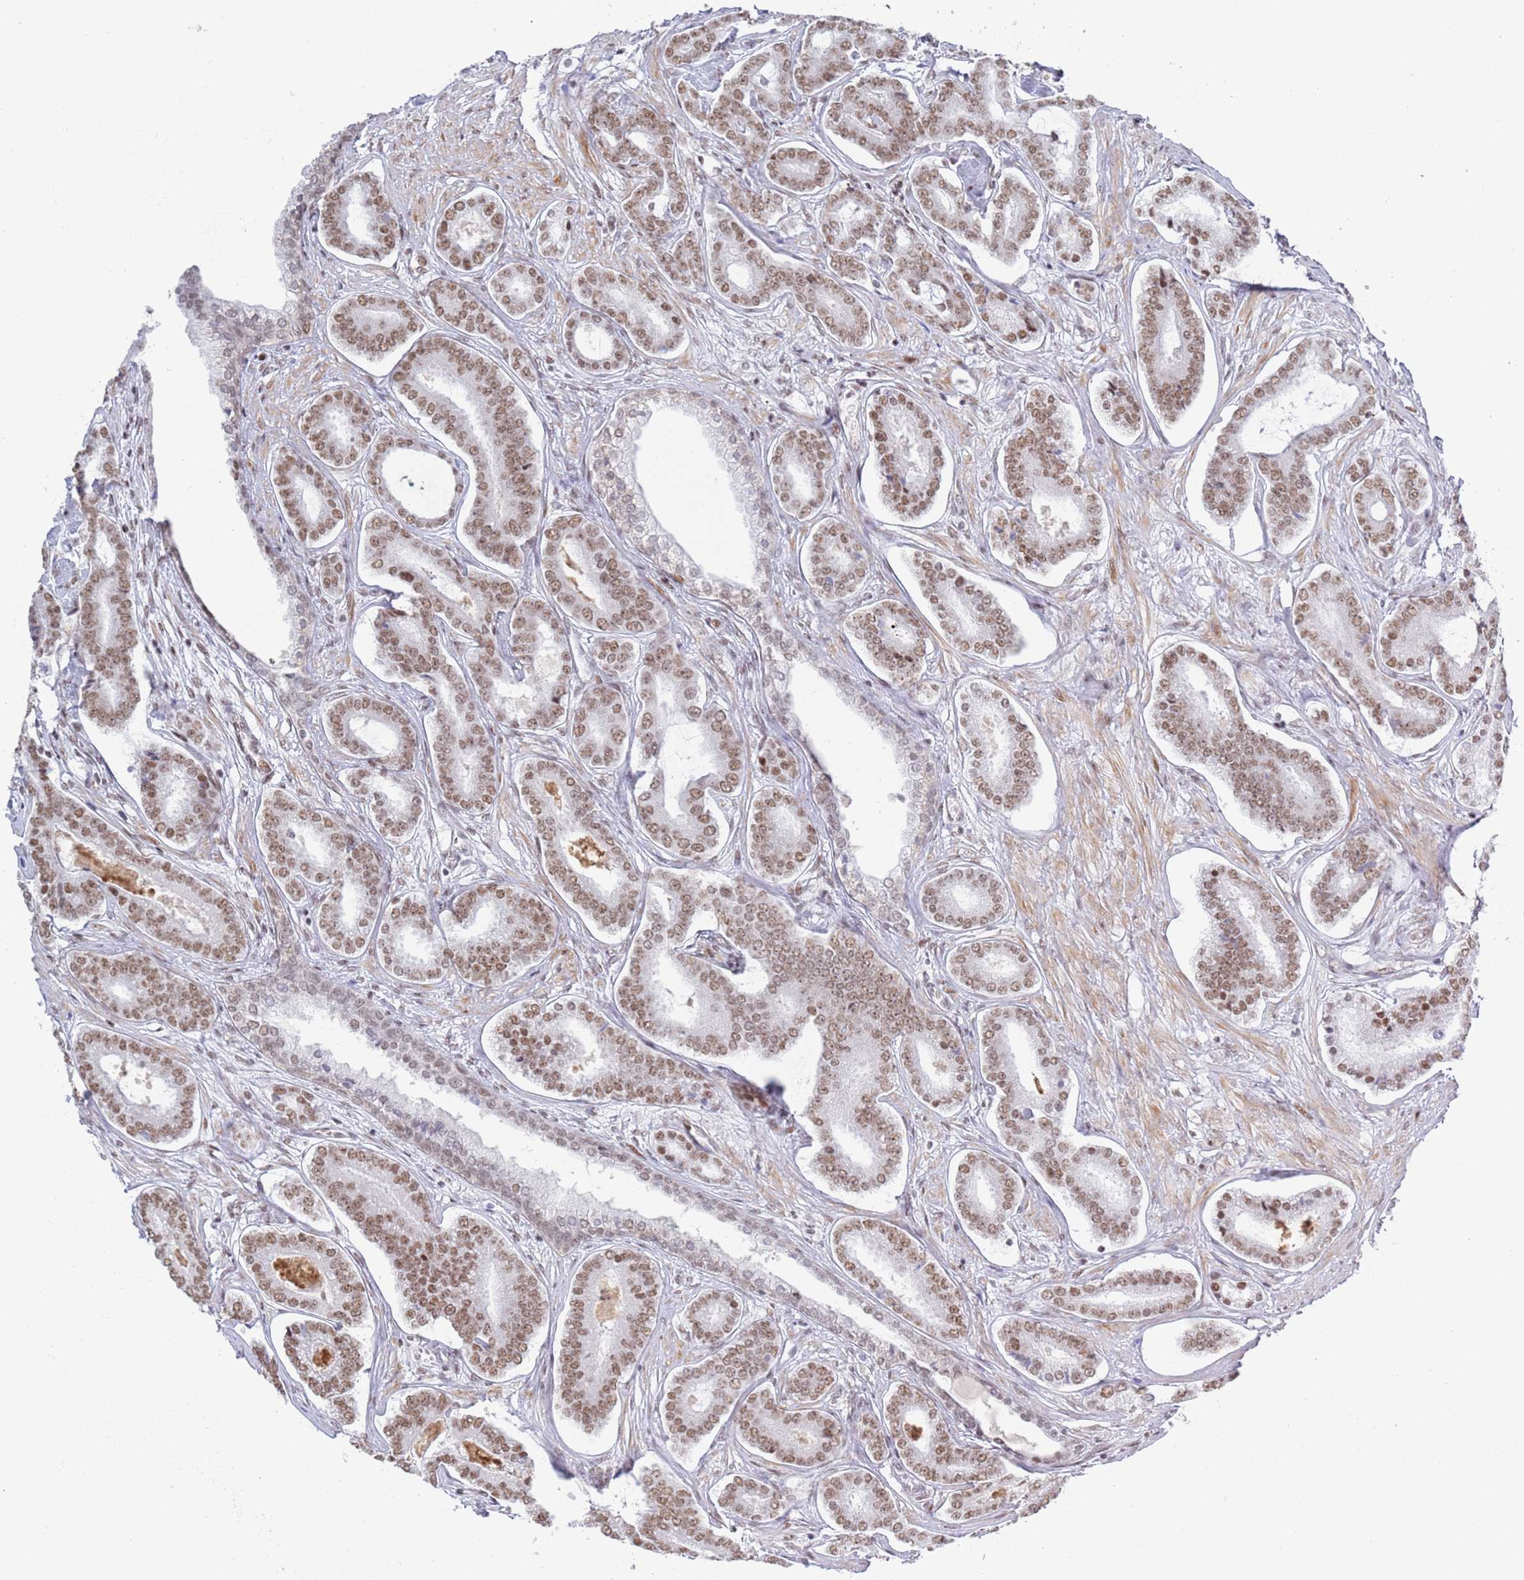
{"staining": {"intensity": "moderate", "quantity": ">75%", "location": "nuclear"}, "tissue": "prostate cancer", "cell_type": "Tumor cells", "image_type": "cancer", "snomed": [{"axis": "morphology", "description": "Adenocarcinoma, NOS"}, {"axis": "topography", "description": "Prostate and seminal vesicle, NOS"}], "caption": "Moderate nuclear protein expression is appreciated in about >75% of tumor cells in prostate adenocarcinoma. (DAB (3,3'-diaminobenzidine) IHC with brightfield microscopy, high magnification).", "gene": "ZNF382", "patient": {"sex": "male", "age": 76}}